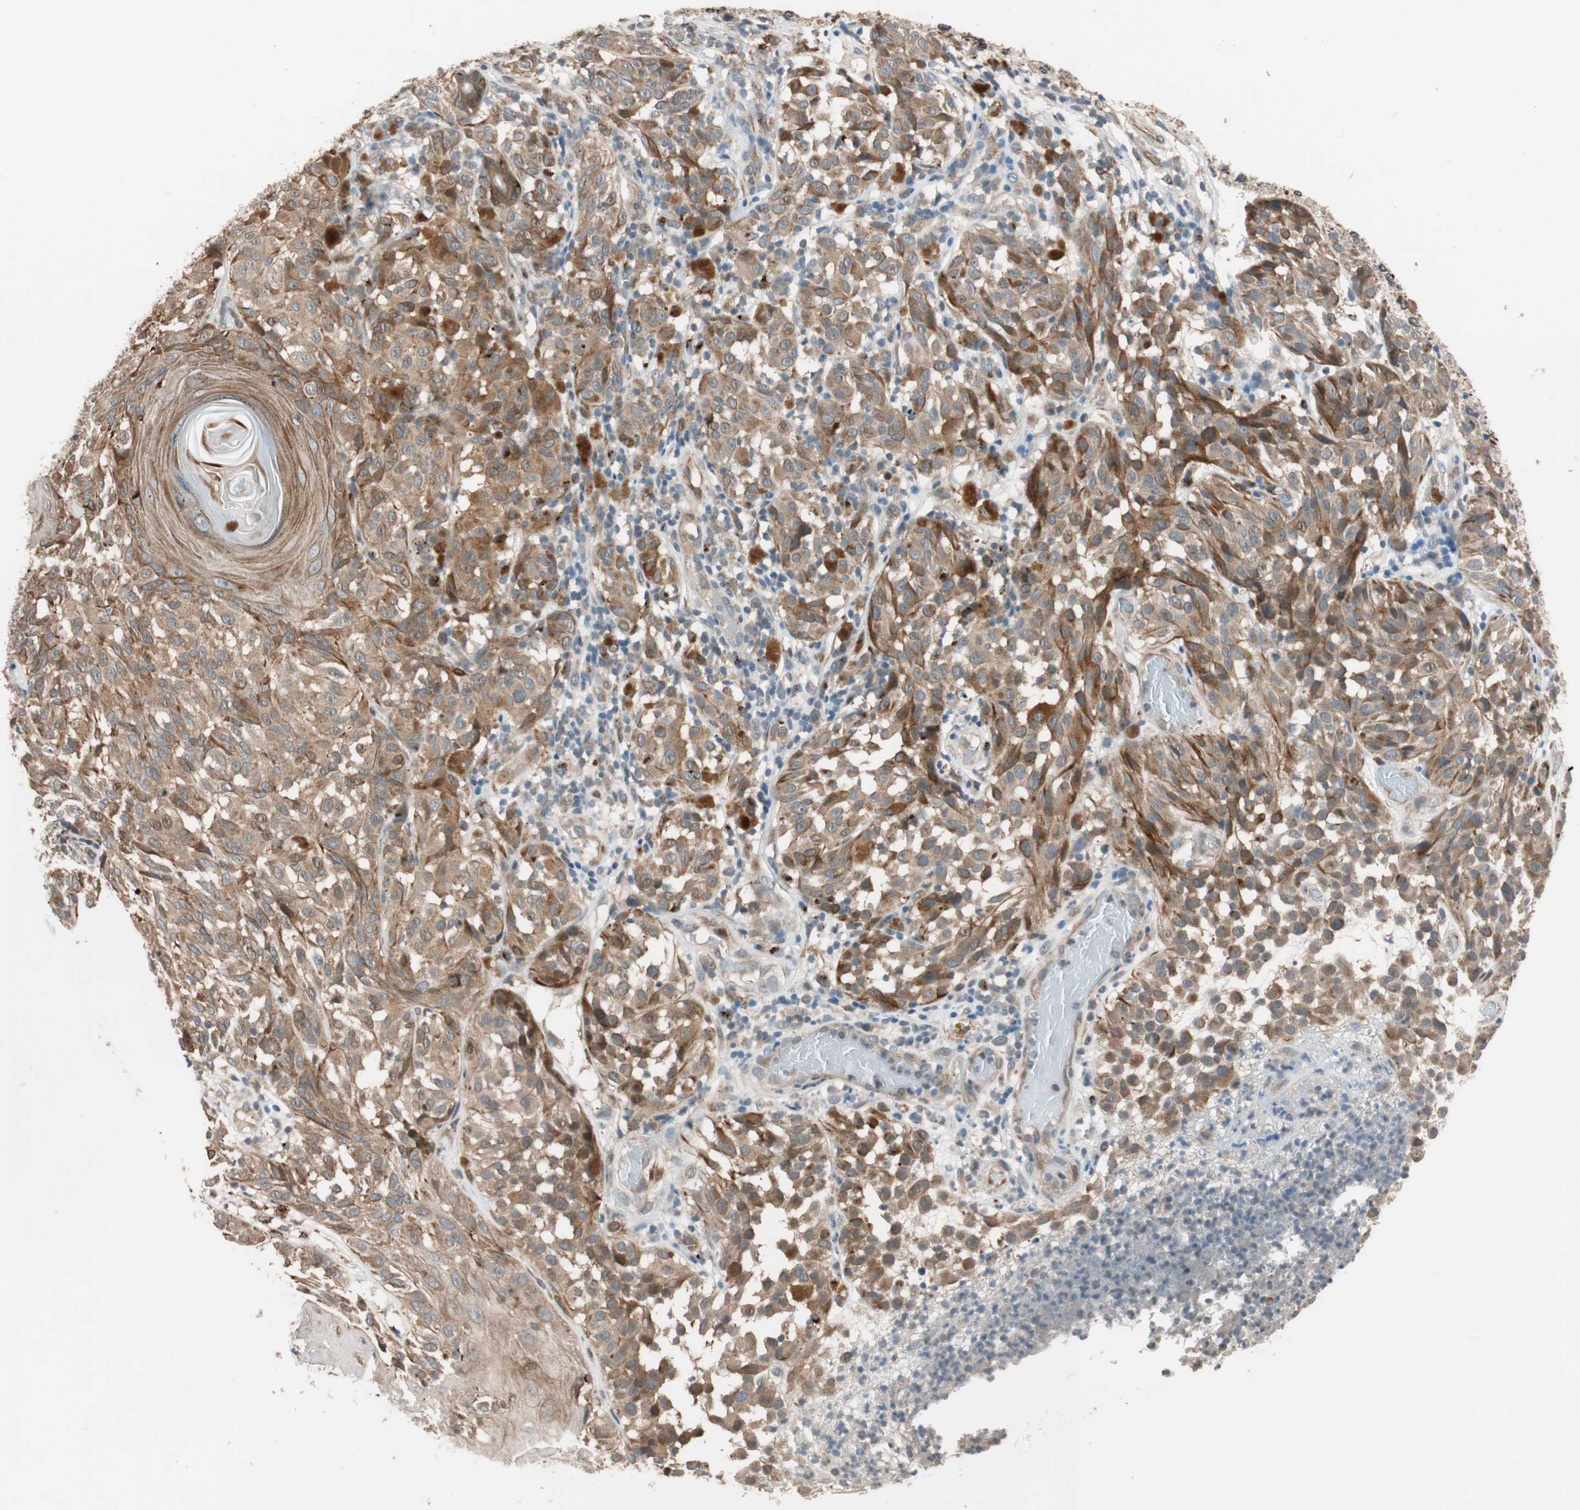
{"staining": {"intensity": "moderate", "quantity": ">75%", "location": "cytoplasmic/membranous"}, "tissue": "melanoma", "cell_type": "Tumor cells", "image_type": "cancer", "snomed": [{"axis": "morphology", "description": "Malignant melanoma, NOS"}, {"axis": "topography", "description": "Skin"}], "caption": "A micrograph showing moderate cytoplasmic/membranous positivity in about >75% of tumor cells in melanoma, as visualized by brown immunohistochemical staining.", "gene": "PIK3R3", "patient": {"sex": "female", "age": 46}}